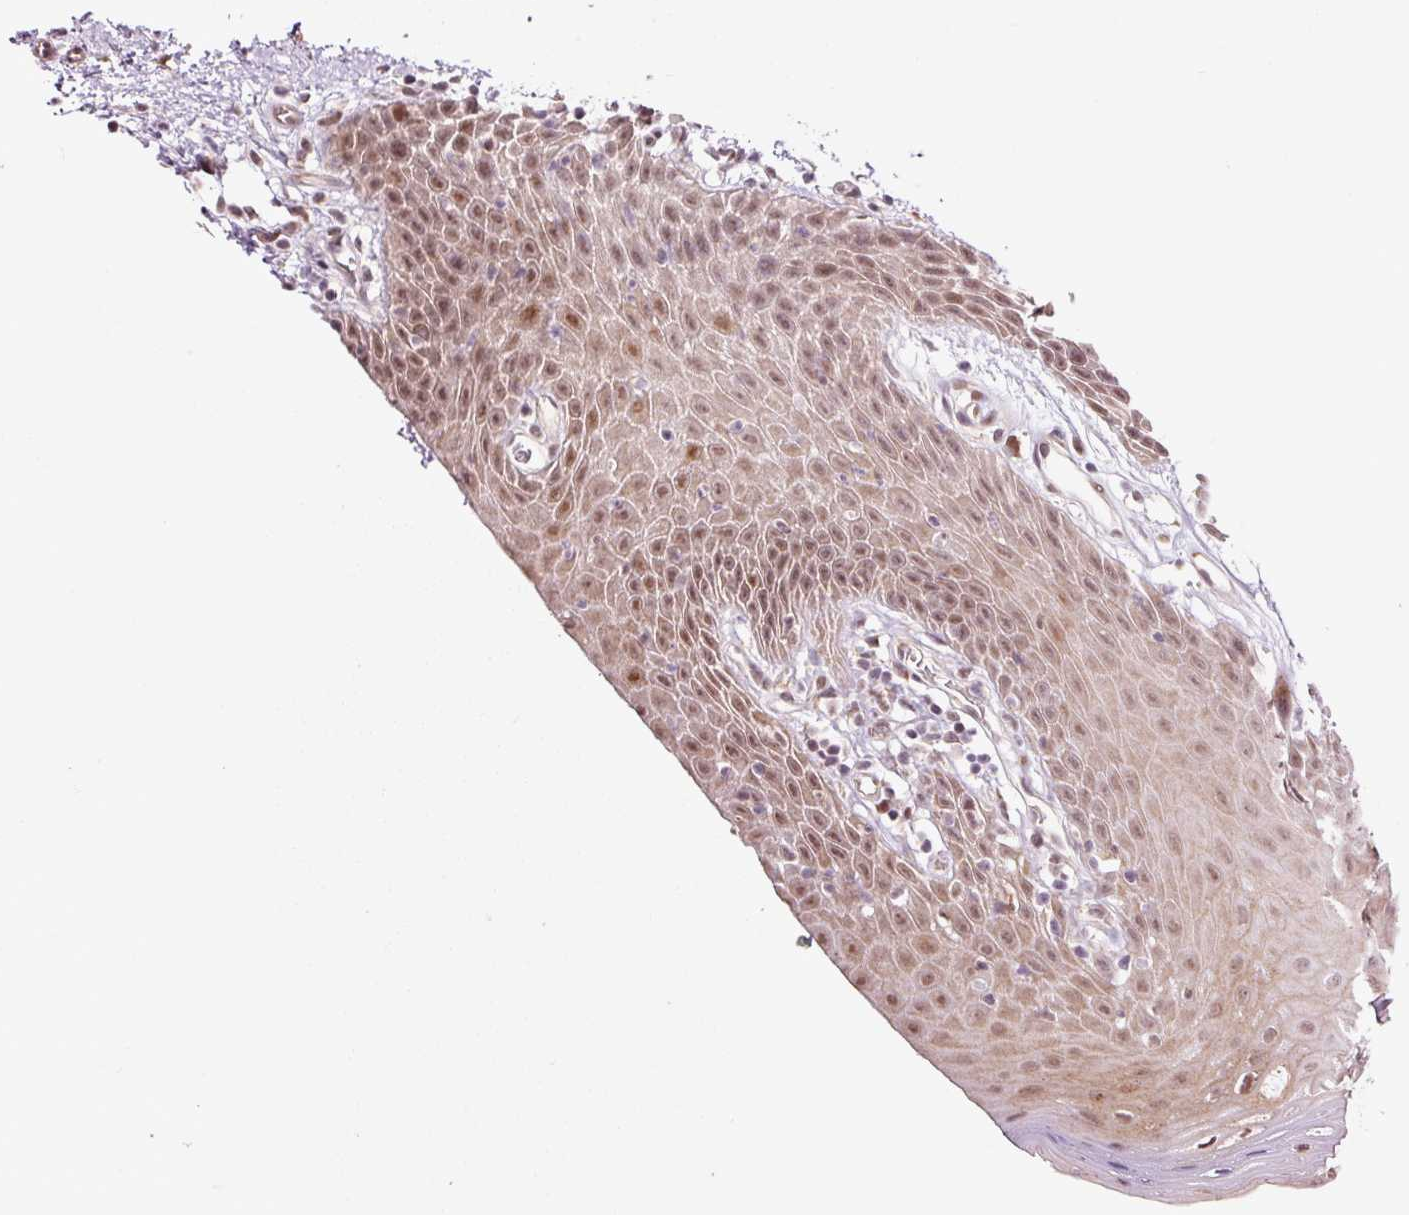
{"staining": {"intensity": "moderate", "quantity": ">75%", "location": "cytoplasmic/membranous,nuclear"}, "tissue": "oral mucosa", "cell_type": "Squamous epithelial cells", "image_type": "normal", "snomed": [{"axis": "morphology", "description": "Normal tissue, NOS"}, {"axis": "topography", "description": "Oral tissue"}, {"axis": "topography", "description": "Tounge, NOS"}], "caption": "IHC histopathology image of benign oral mucosa stained for a protein (brown), which exhibits medium levels of moderate cytoplasmic/membranous,nuclear staining in about >75% of squamous epithelial cells.", "gene": "ANKRD20A1", "patient": {"sex": "female", "age": 59}}